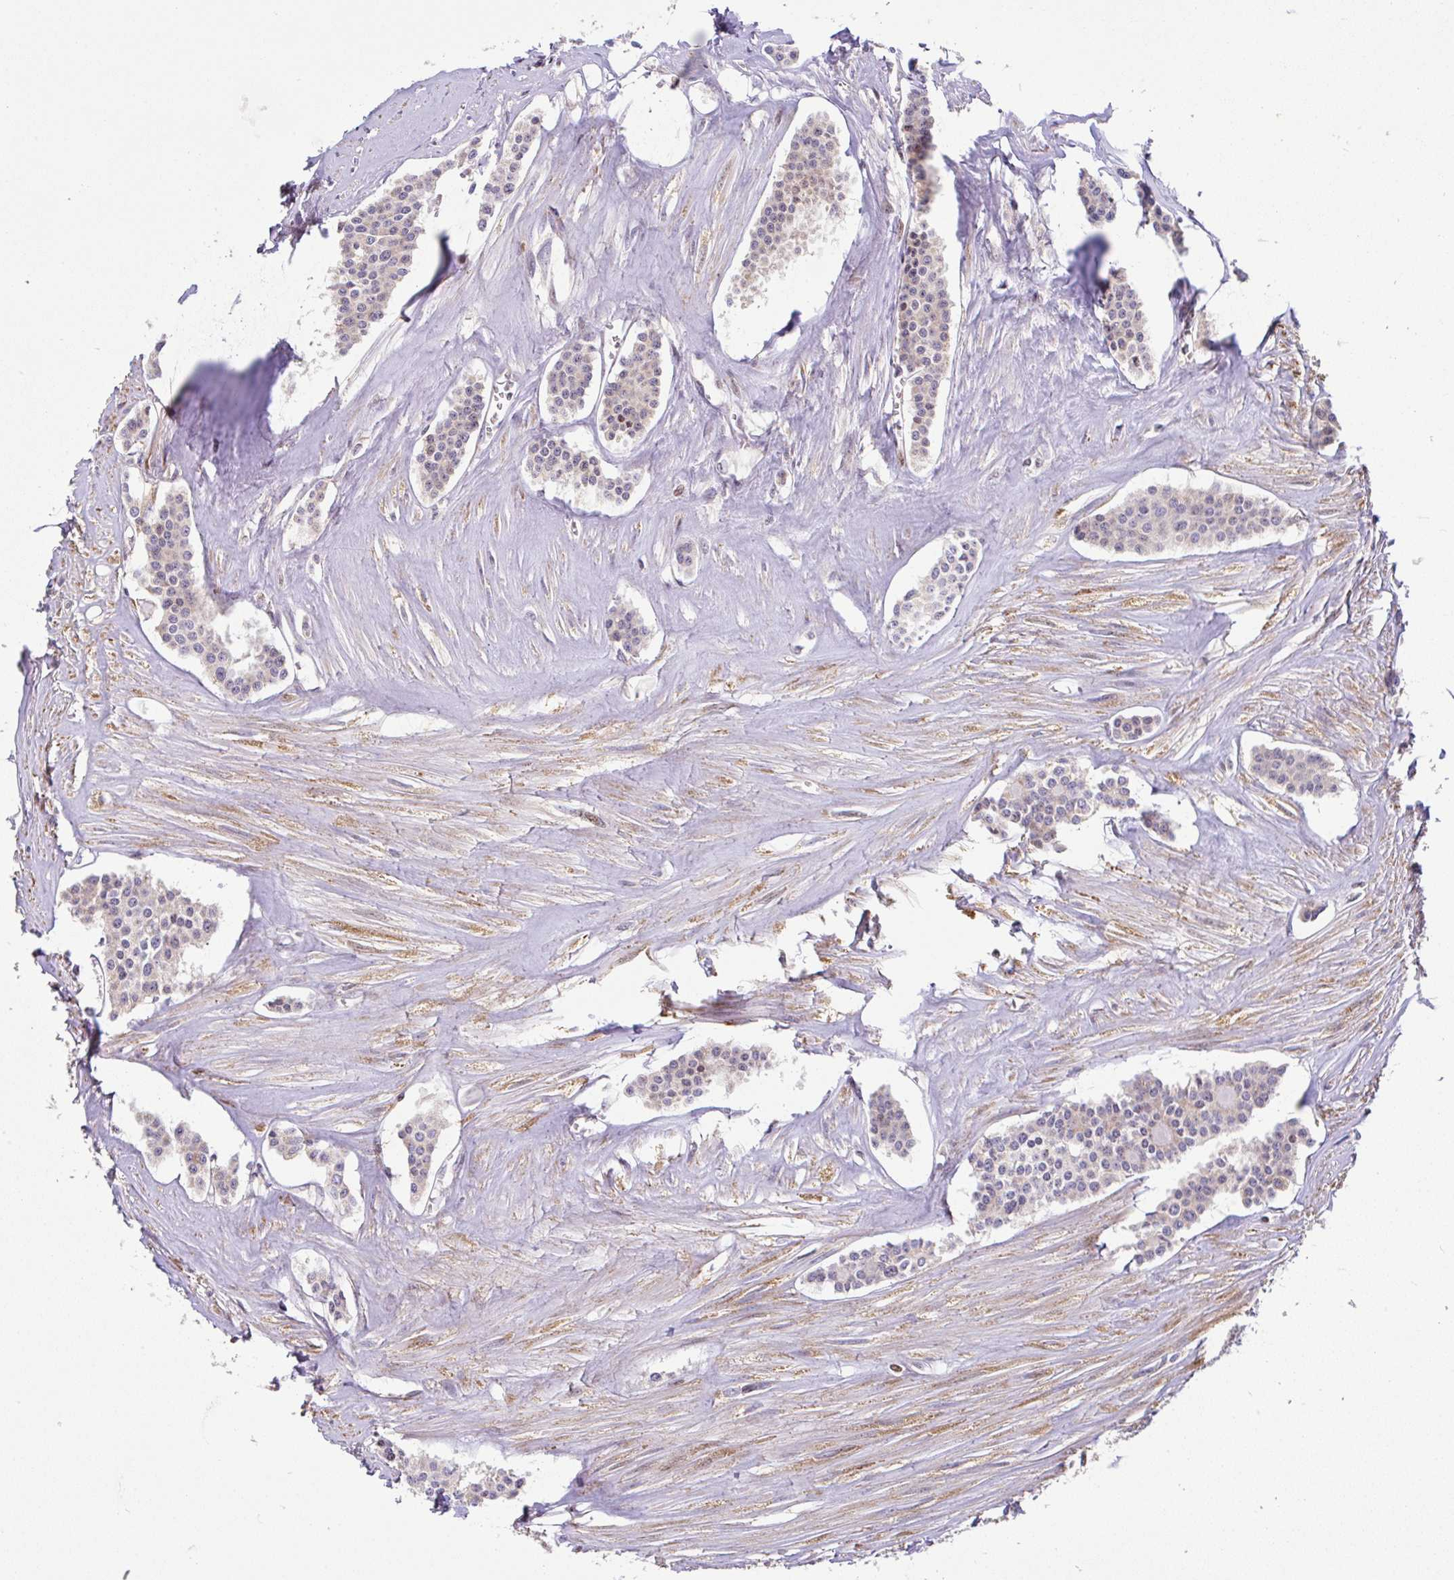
{"staining": {"intensity": "weak", "quantity": "25%-75%", "location": "cytoplasmic/membranous"}, "tissue": "carcinoid", "cell_type": "Tumor cells", "image_type": "cancer", "snomed": [{"axis": "morphology", "description": "Carcinoid, malignant, NOS"}, {"axis": "topography", "description": "Small intestine"}], "caption": "A histopathology image of human carcinoid stained for a protein demonstrates weak cytoplasmic/membranous brown staining in tumor cells.", "gene": "FIGNL1", "patient": {"sex": "male", "age": 60}}